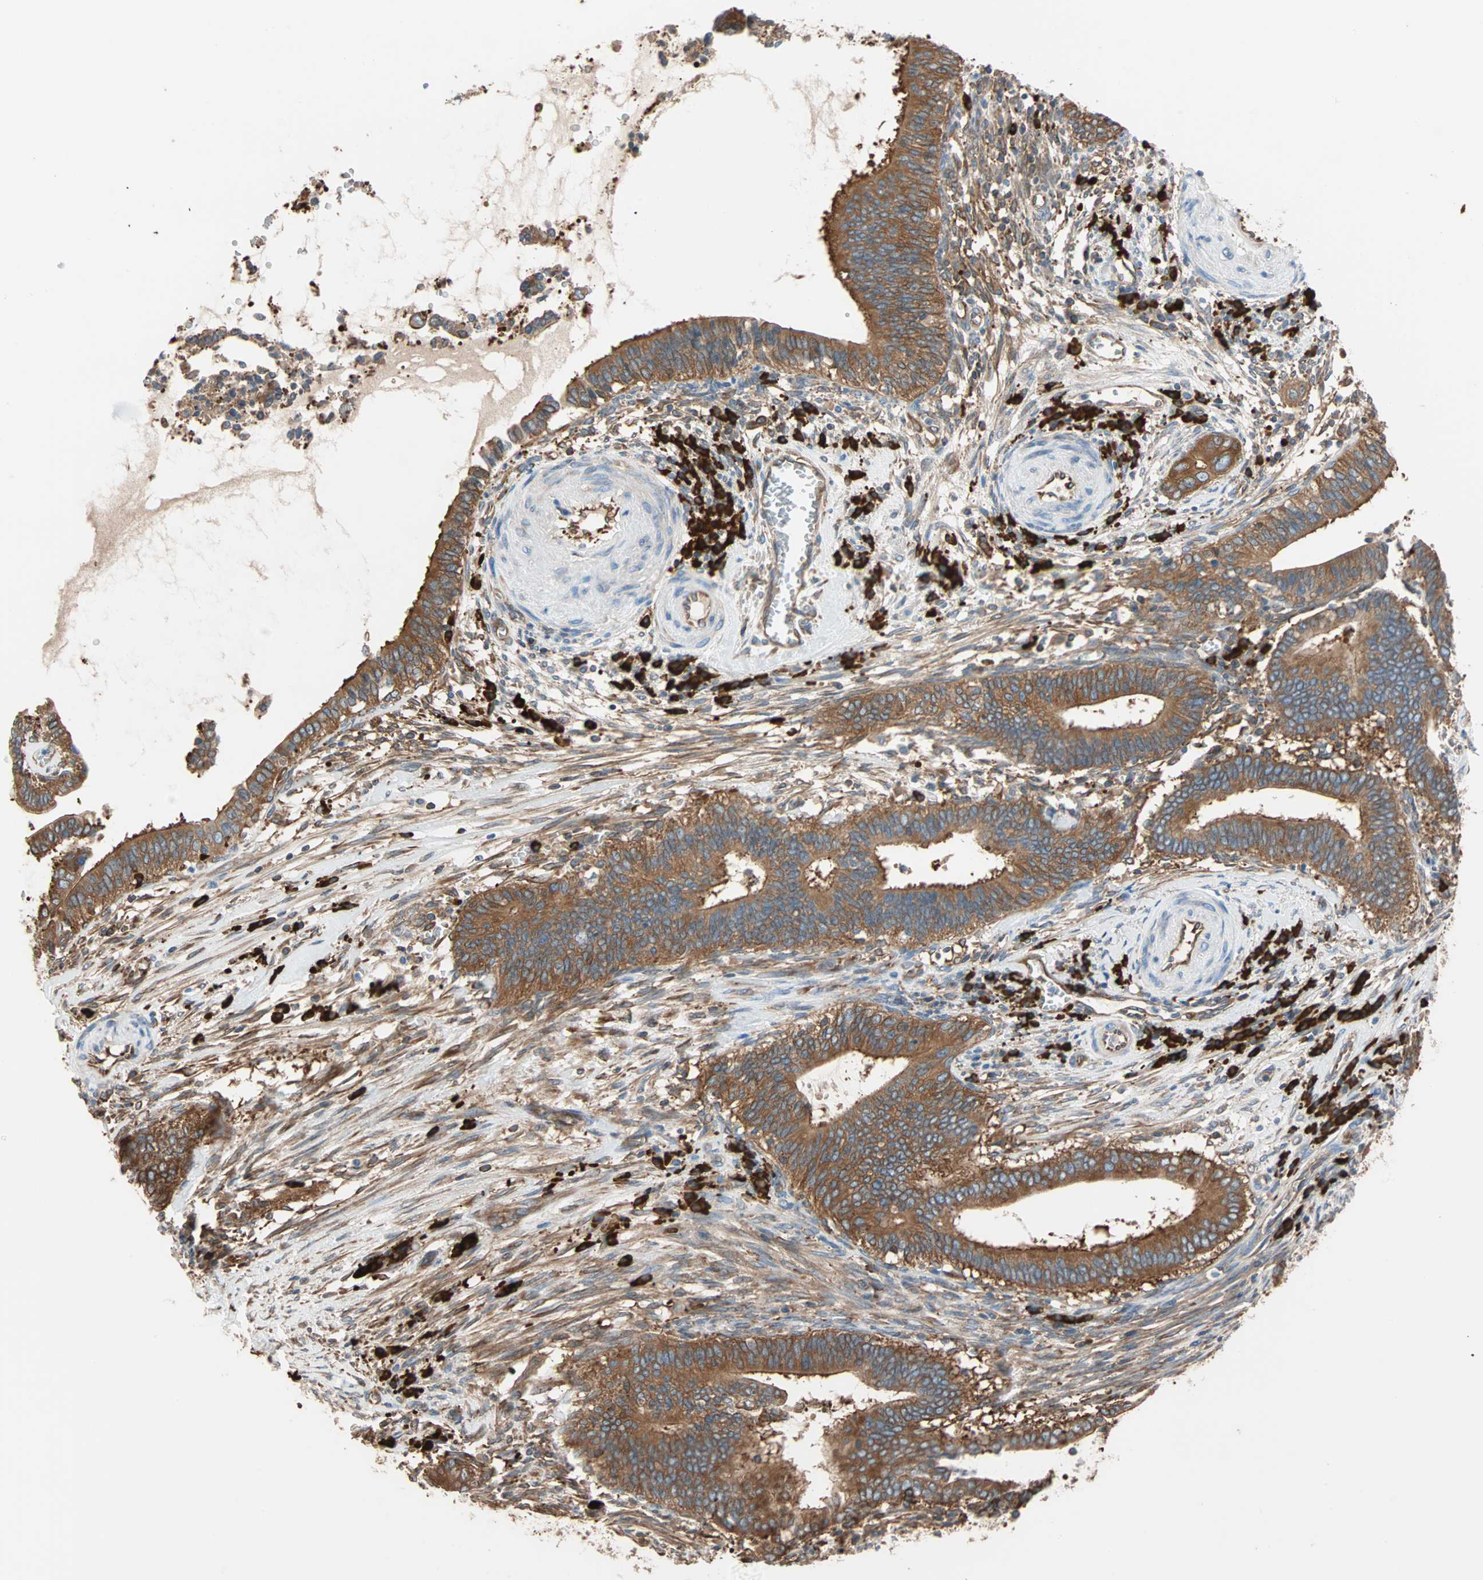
{"staining": {"intensity": "strong", "quantity": ">75%", "location": "cytoplasmic/membranous"}, "tissue": "cervical cancer", "cell_type": "Tumor cells", "image_type": "cancer", "snomed": [{"axis": "morphology", "description": "Adenocarcinoma, NOS"}, {"axis": "topography", "description": "Cervix"}], "caption": "Immunohistochemical staining of adenocarcinoma (cervical) exhibits high levels of strong cytoplasmic/membranous protein staining in approximately >75% of tumor cells.", "gene": "EEF2", "patient": {"sex": "female", "age": 44}}